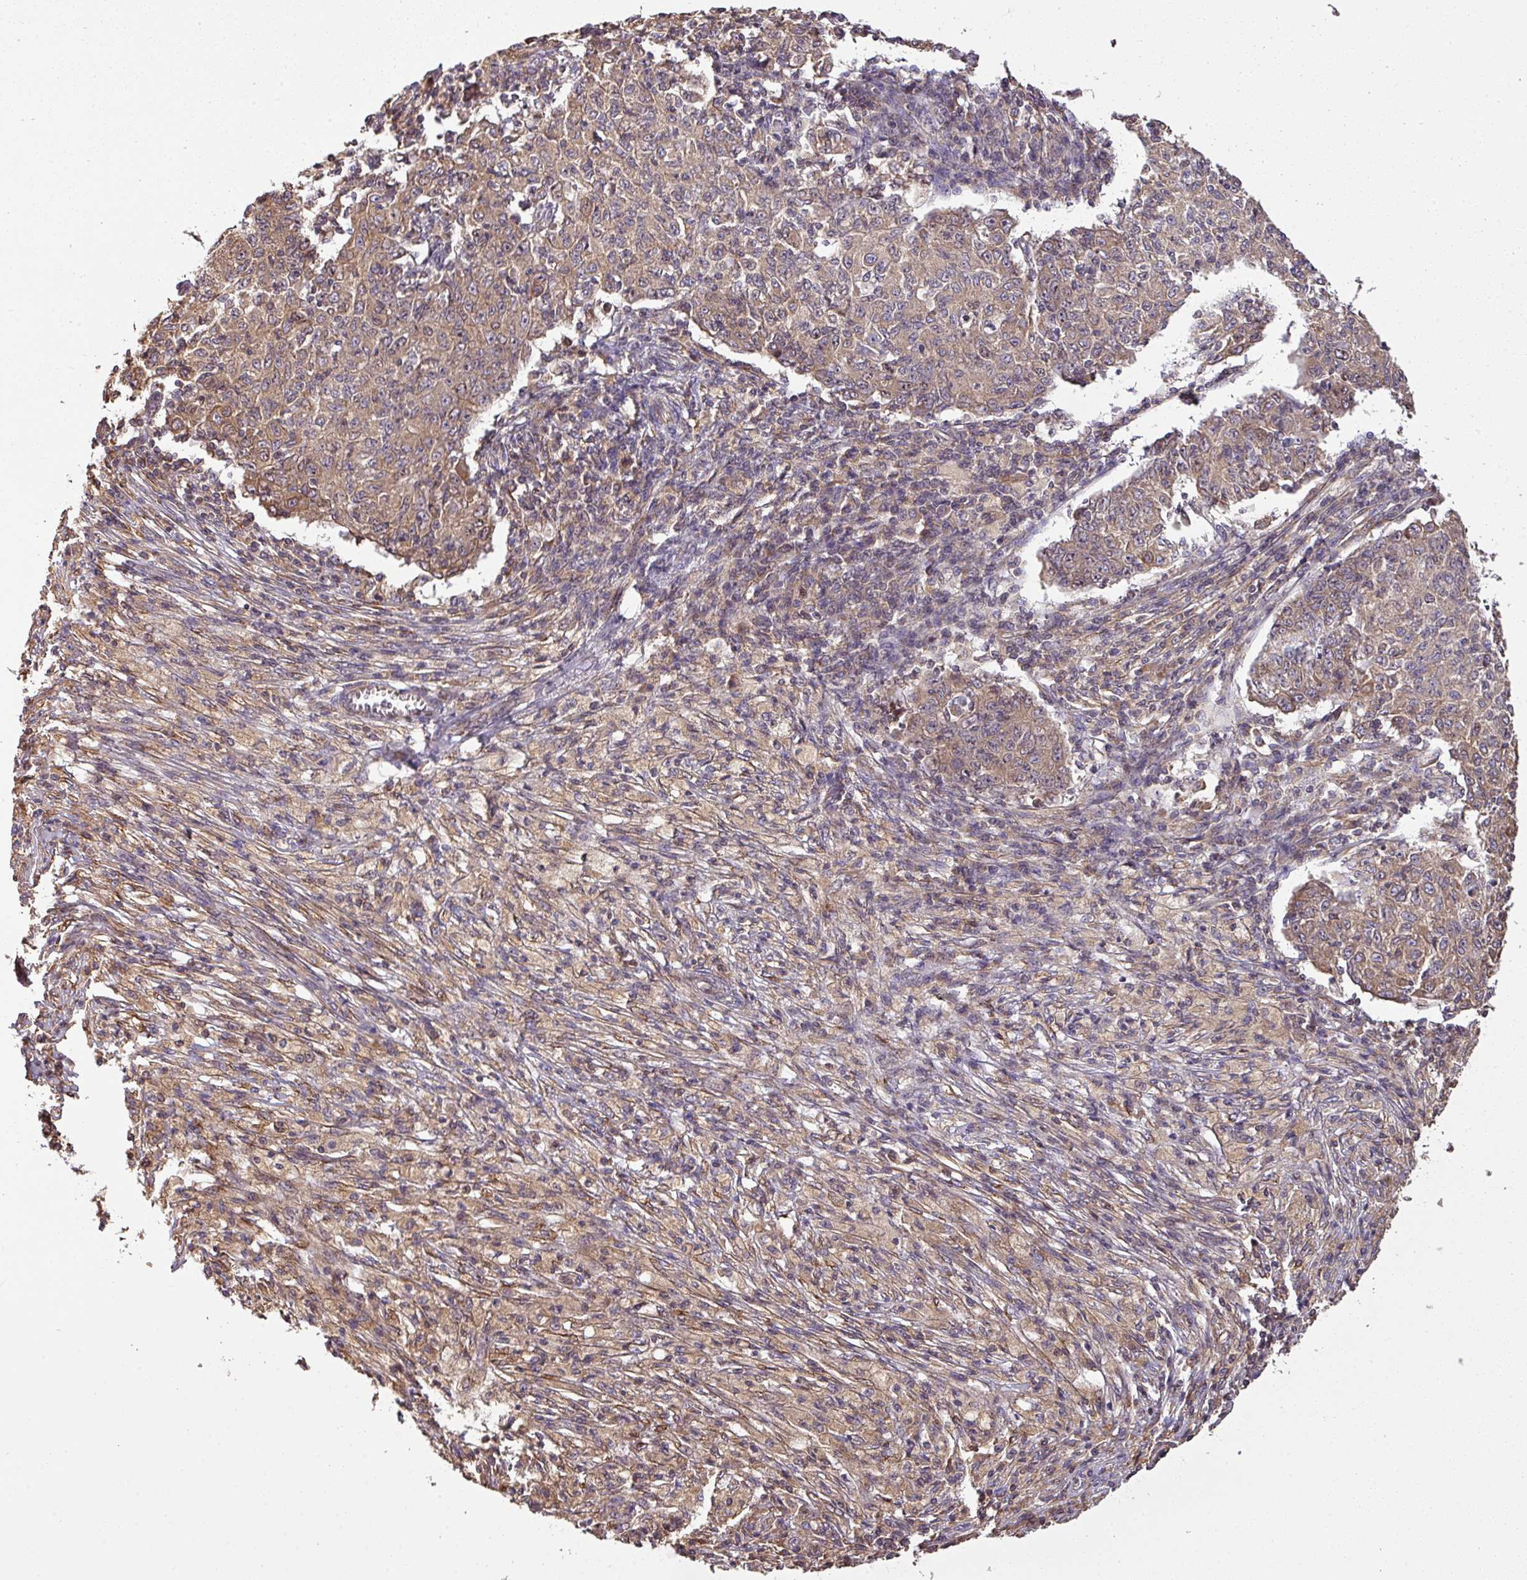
{"staining": {"intensity": "moderate", "quantity": ">75%", "location": "cytoplasmic/membranous,nuclear"}, "tissue": "ovarian cancer", "cell_type": "Tumor cells", "image_type": "cancer", "snomed": [{"axis": "morphology", "description": "Carcinoma, endometroid"}, {"axis": "topography", "description": "Ovary"}], "caption": "Immunohistochemical staining of human ovarian endometroid carcinoma reveals medium levels of moderate cytoplasmic/membranous and nuclear protein staining in about >75% of tumor cells.", "gene": "VENTX", "patient": {"sex": "female", "age": 42}}